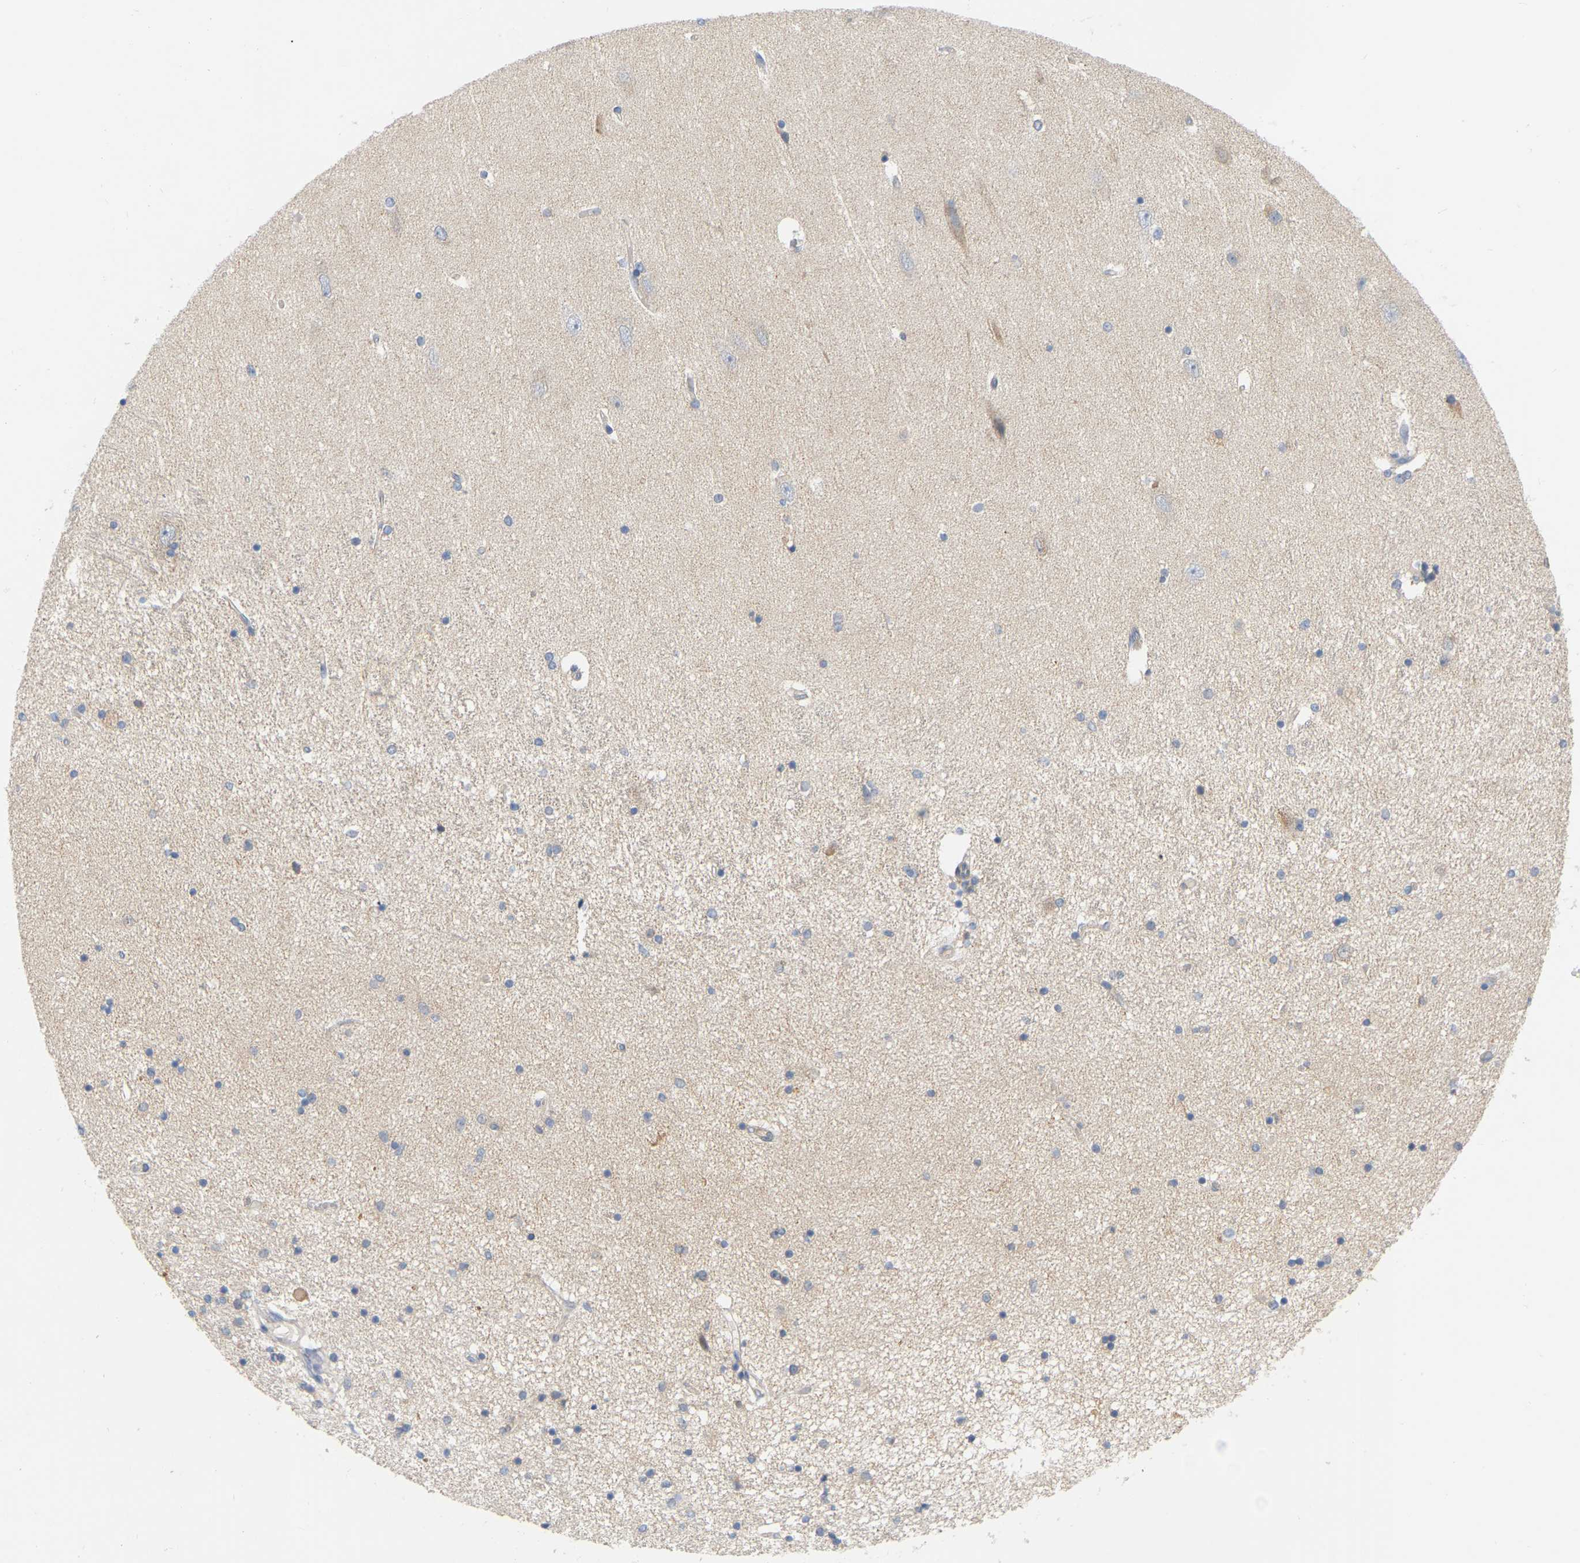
{"staining": {"intensity": "weak", "quantity": "<25%", "location": "cytoplasmic/membranous"}, "tissue": "hippocampus", "cell_type": "Glial cells", "image_type": "normal", "snomed": [{"axis": "morphology", "description": "Normal tissue, NOS"}, {"axis": "topography", "description": "Hippocampus"}], "caption": "This is an immunohistochemistry micrograph of benign hippocampus. There is no staining in glial cells.", "gene": "MINDY4", "patient": {"sex": "female", "age": 54}}